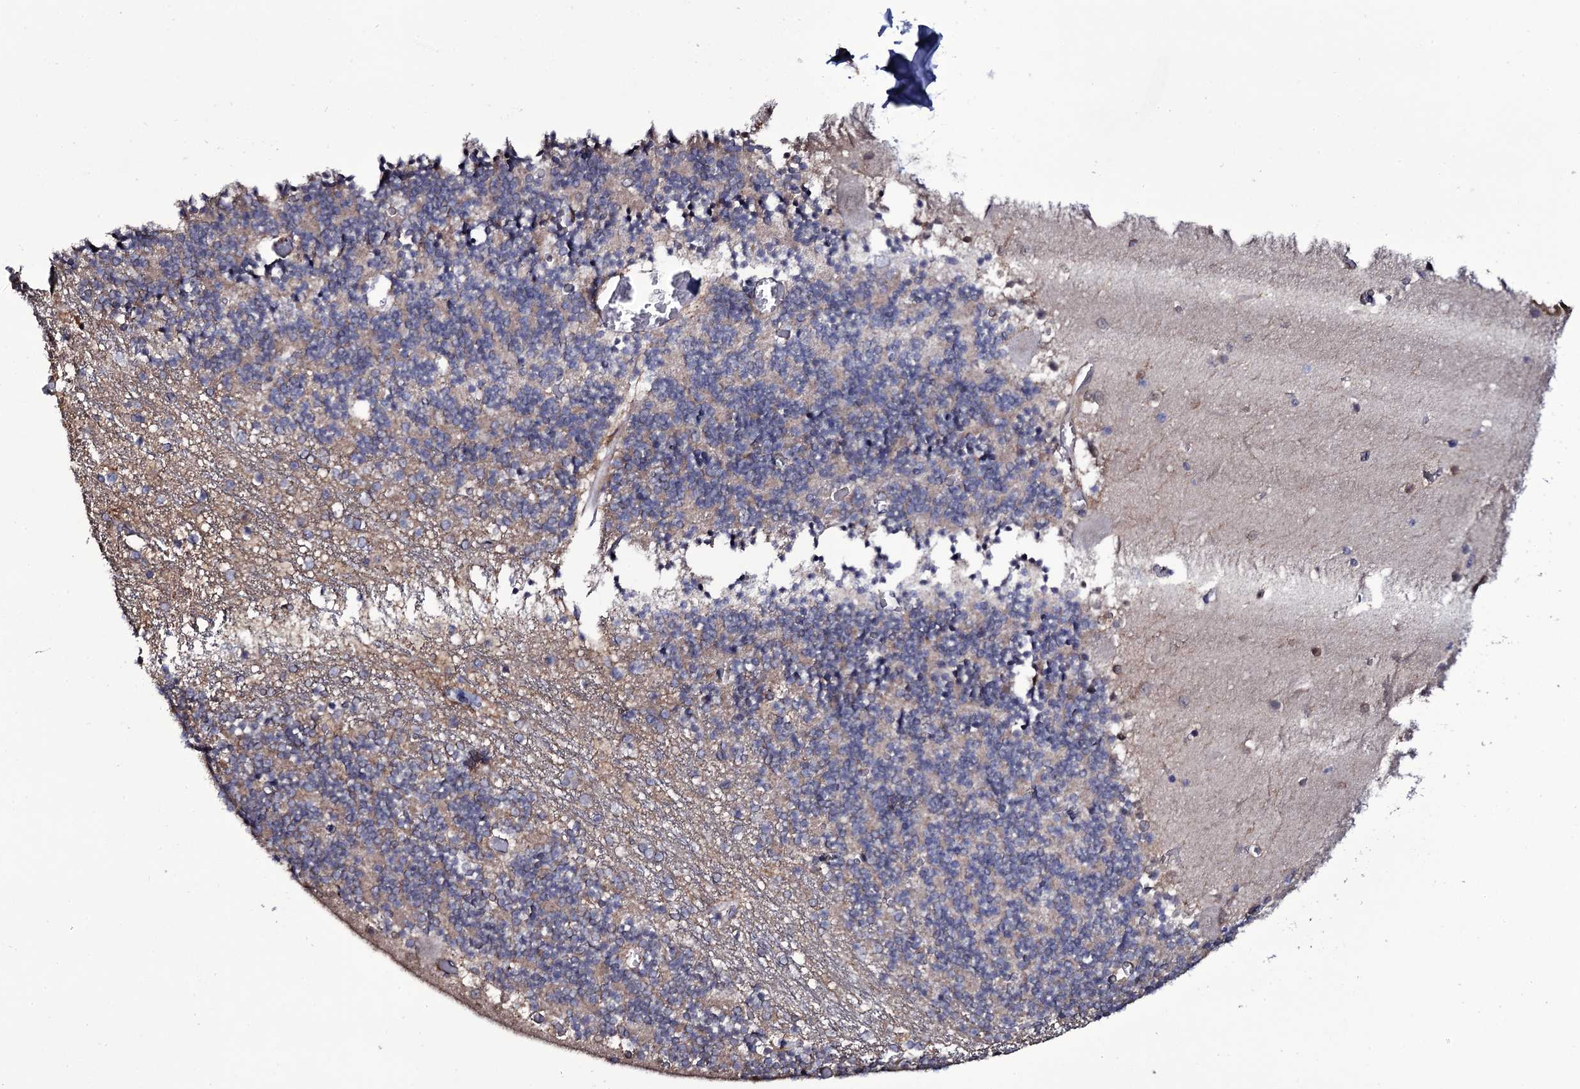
{"staining": {"intensity": "negative", "quantity": "none", "location": "none"}, "tissue": "cerebellum", "cell_type": "Cells in granular layer", "image_type": "normal", "snomed": [{"axis": "morphology", "description": "Normal tissue, NOS"}, {"axis": "topography", "description": "Cerebellum"}], "caption": "Immunohistochemical staining of benign cerebellum exhibits no significant positivity in cells in granular layer. (DAB immunohistochemistry (IHC), high magnification).", "gene": "TTC23", "patient": {"sex": "female", "age": 28}}